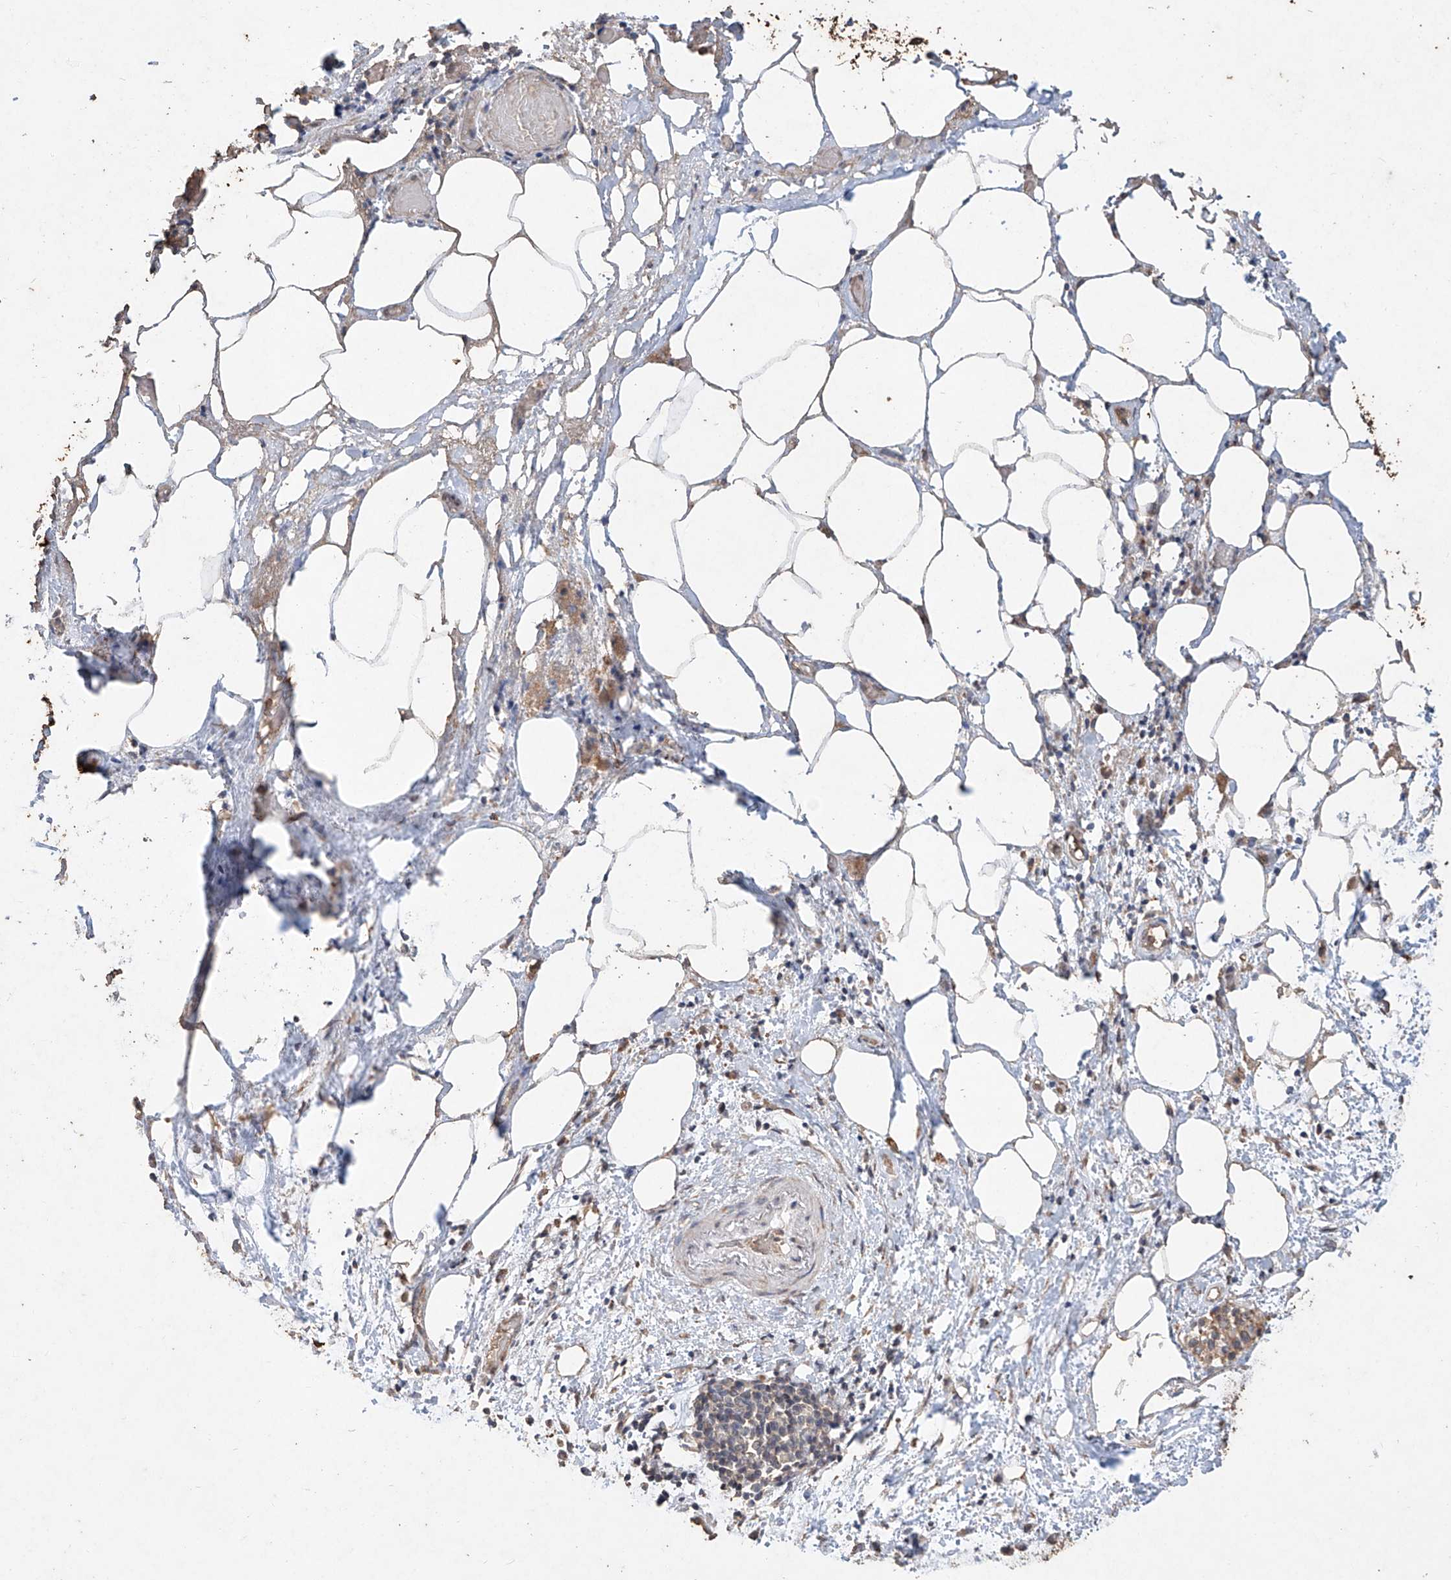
{"staining": {"intensity": "moderate", "quantity": ">75%", "location": "cytoplasmic/membranous,nuclear"}, "tissue": "pancreatic cancer", "cell_type": "Tumor cells", "image_type": "cancer", "snomed": [{"axis": "morphology", "description": "Normal tissue, NOS"}, {"axis": "morphology", "description": "Adenocarcinoma, NOS"}, {"axis": "topography", "description": "Pancreas"}, {"axis": "topography", "description": "Peripheral nerve tissue"}], "caption": "Pancreatic adenocarcinoma stained for a protein displays moderate cytoplasmic/membranous and nuclear positivity in tumor cells. Immunohistochemistry stains the protein of interest in brown and the nuclei are stained blue.", "gene": "ELOVL1", "patient": {"sex": "female", "age": 63}}